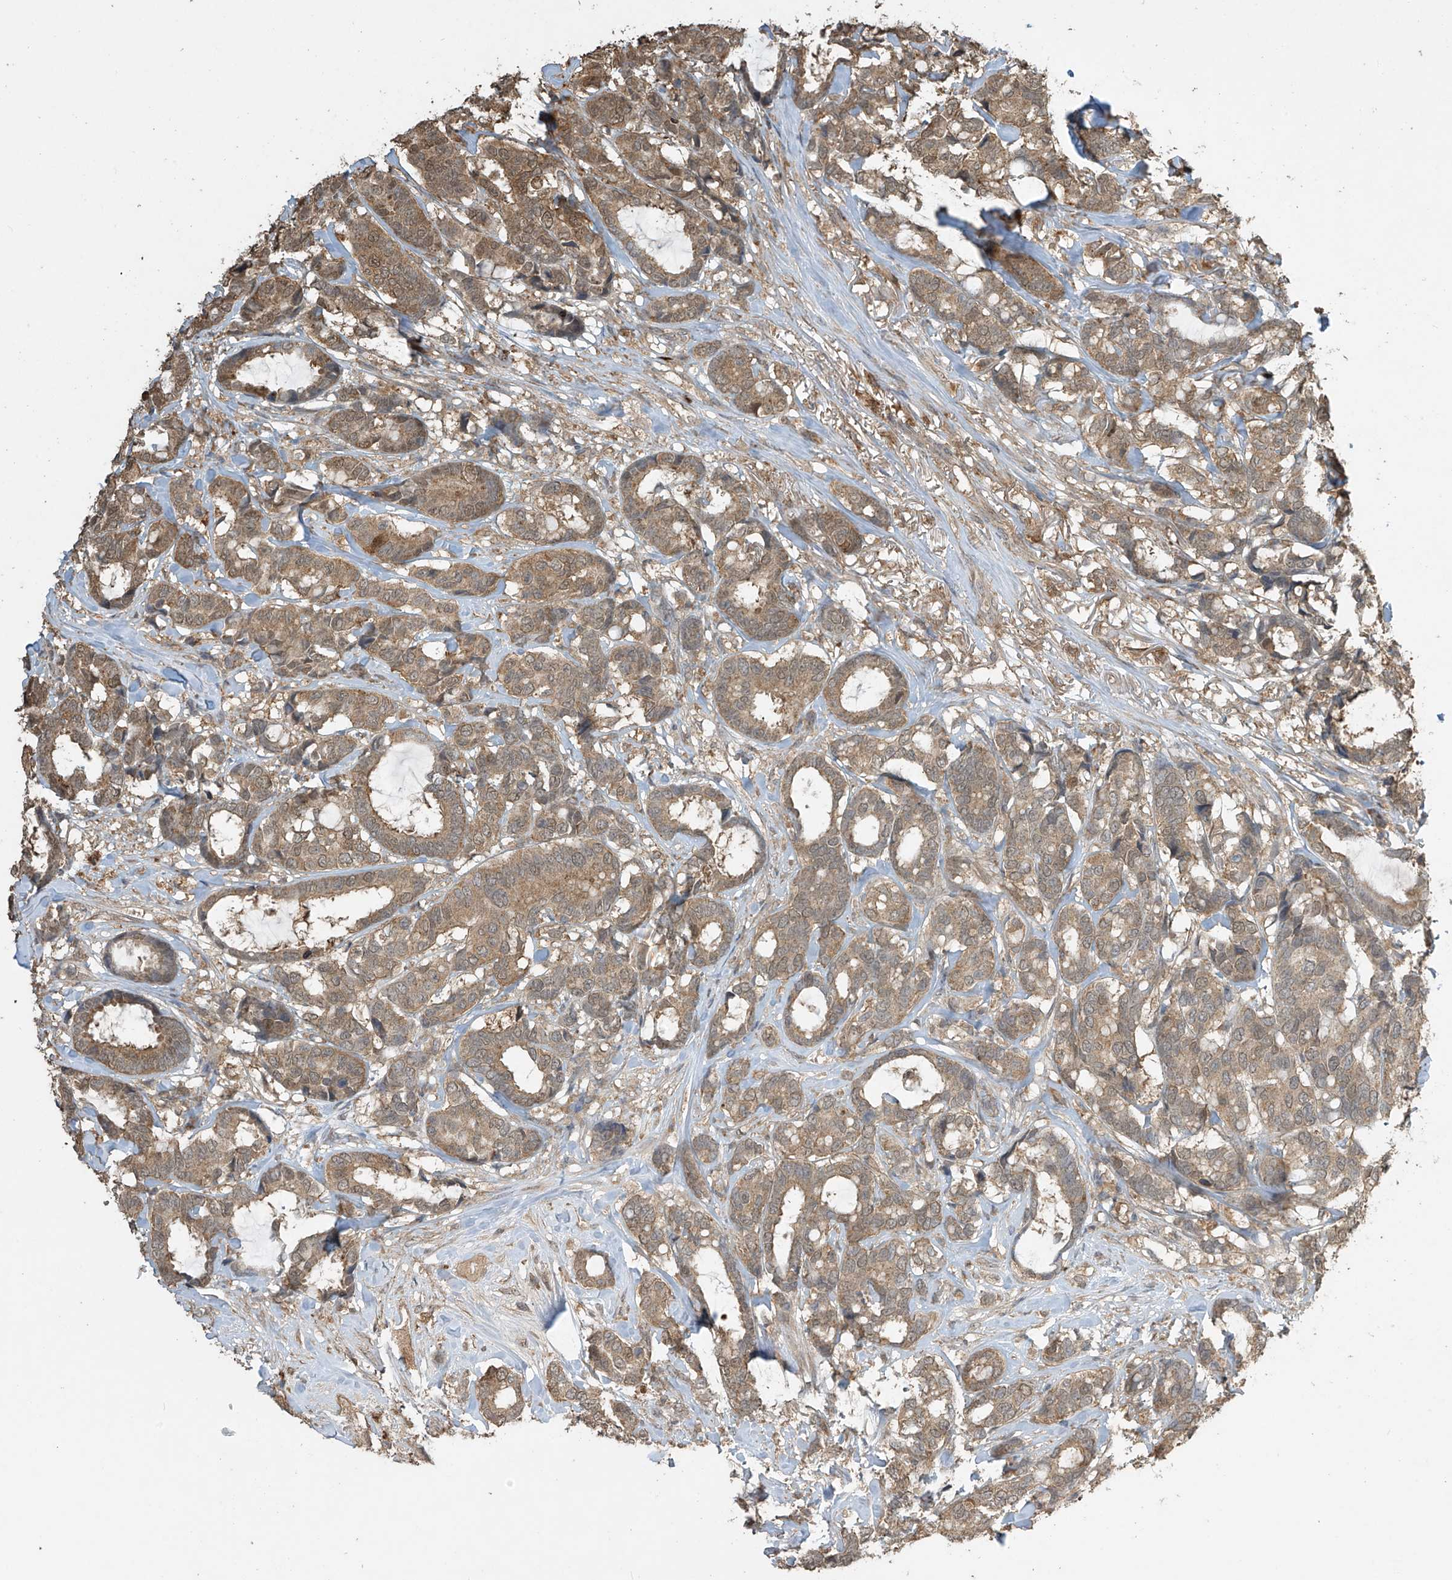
{"staining": {"intensity": "moderate", "quantity": ">75%", "location": "cytoplasmic/membranous"}, "tissue": "breast cancer", "cell_type": "Tumor cells", "image_type": "cancer", "snomed": [{"axis": "morphology", "description": "Duct carcinoma"}, {"axis": "topography", "description": "Breast"}], "caption": "Human breast cancer (infiltrating ductal carcinoma) stained with a brown dye reveals moderate cytoplasmic/membranous positive expression in about >75% of tumor cells.", "gene": "SLFN14", "patient": {"sex": "female", "age": 87}}